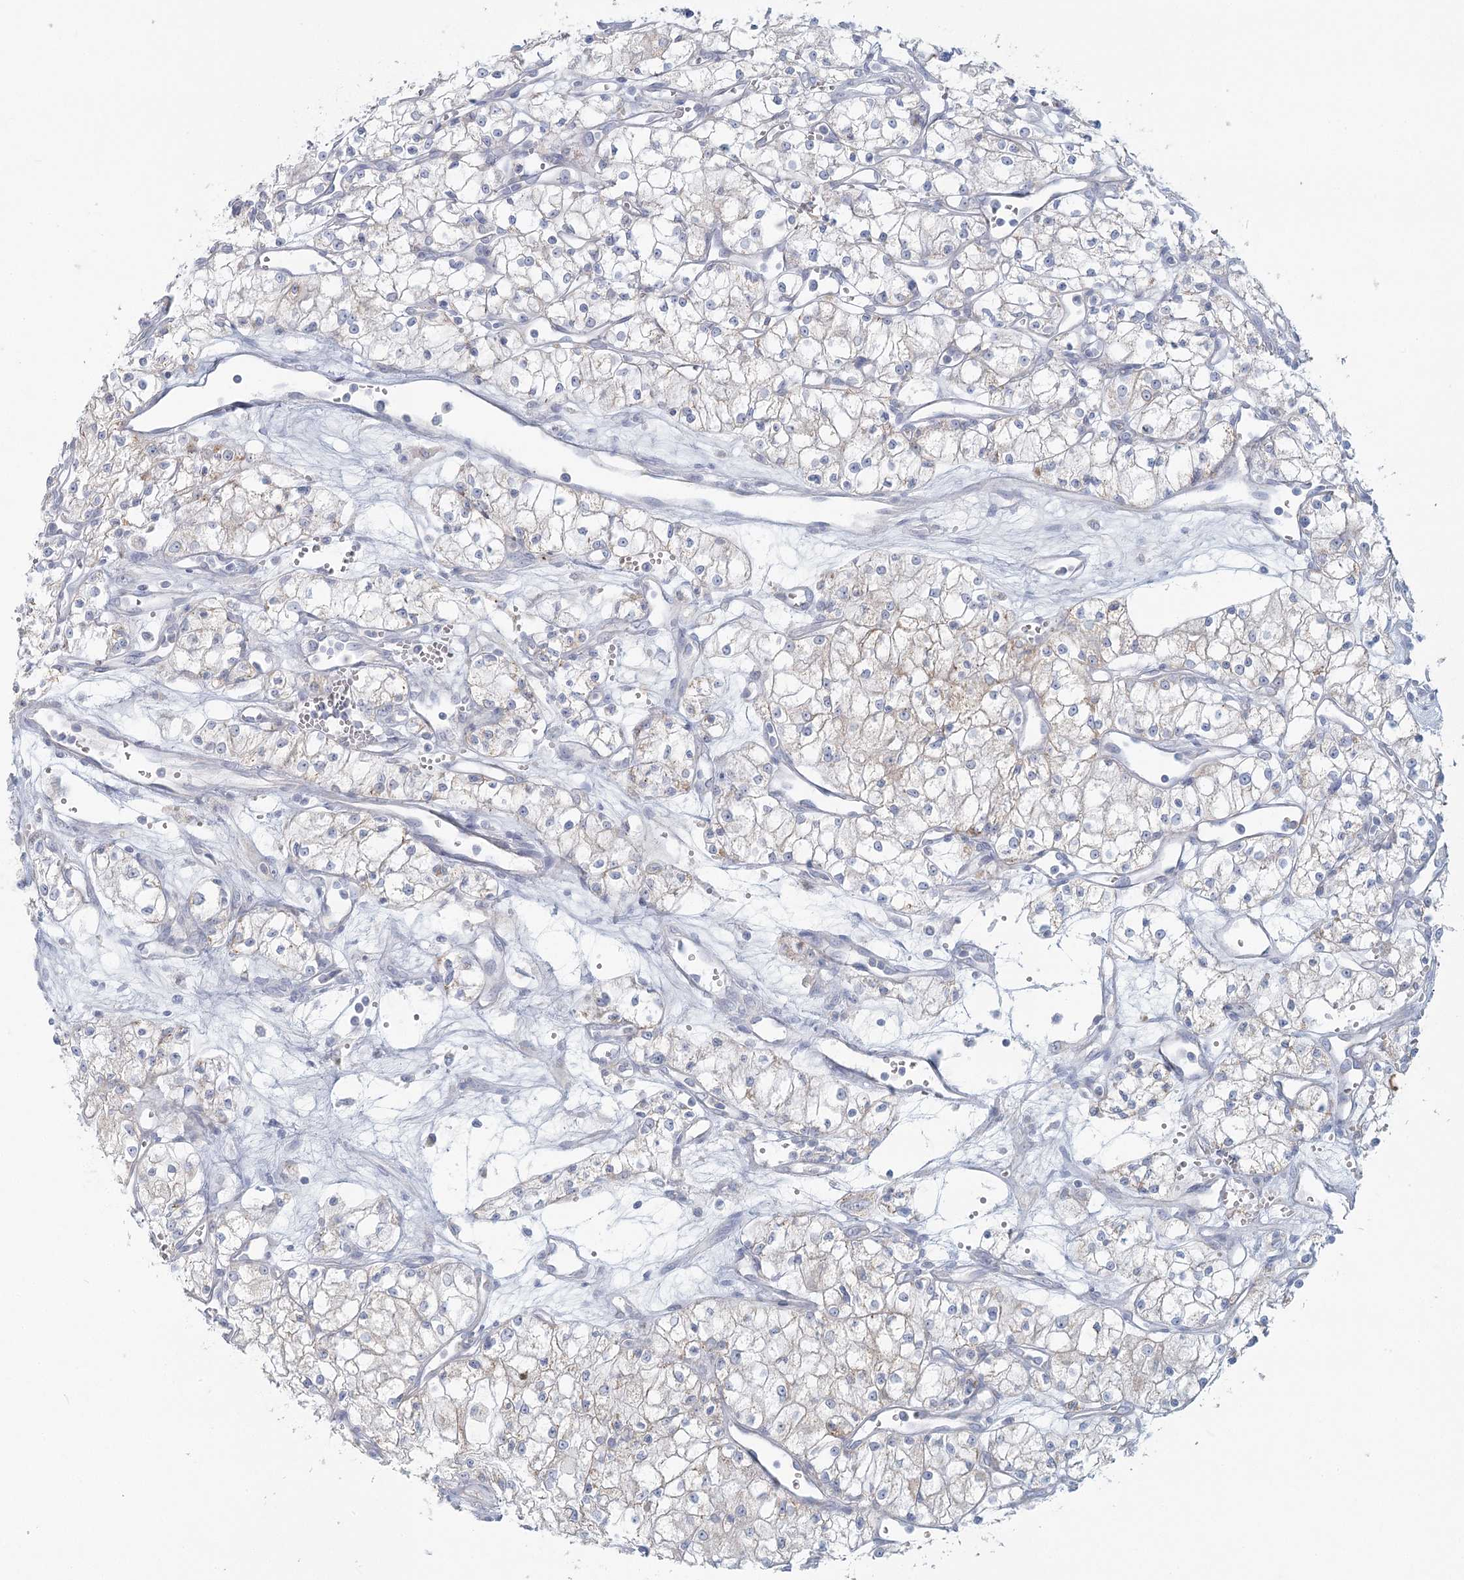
{"staining": {"intensity": "negative", "quantity": "none", "location": "none"}, "tissue": "renal cancer", "cell_type": "Tumor cells", "image_type": "cancer", "snomed": [{"axis": "morphology", "description": "Adenocarcinoma, NOS"}, {"axis": "topography", "description": "Kidney"}], "caption": "IHC of human renal adenocarcinoma demonstrates no staining in tumor cells.", "gene": "BPHL", "patient": {"sex": "male", "age": 59}}